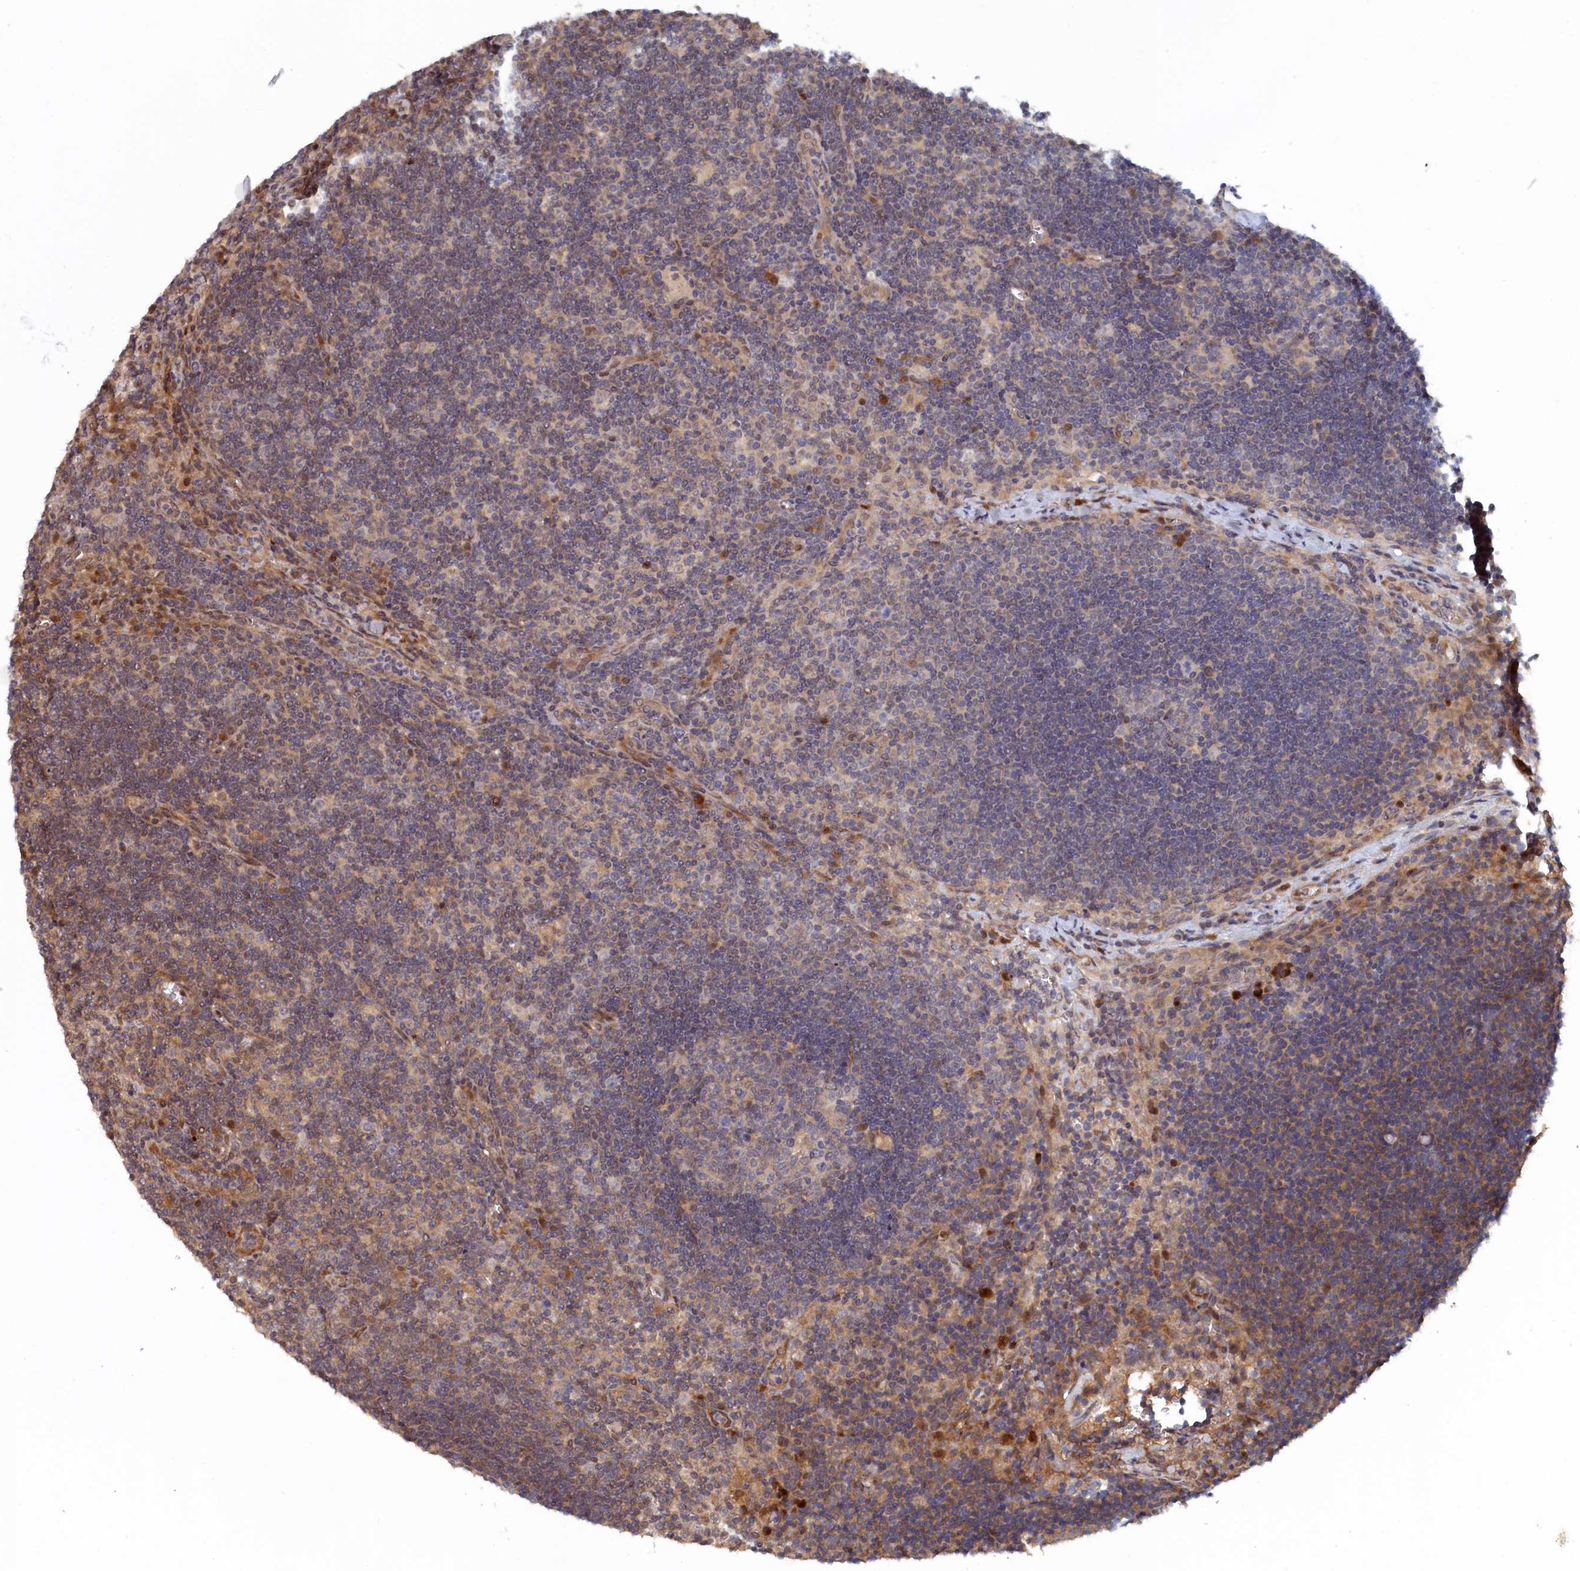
{"staining": {"intensity": "moderate", "quantity": "<25%", "location": "nuclear"}, "tissue": "lymph node", "cell_type": "Germinal center cells", "image_type": "normal", "snomed": [{"axis": "morphology", "description": "Normal tissue, NOS"}, {"axis": "topography", "description": "Lymph node"}], "caption": "Protein staining of benign lymph node exhibits moderate nuclear staining in about <25% of germinal center cells.", "gene": "ELOVL6", "patient": {"sex": "male", "age": 58}}